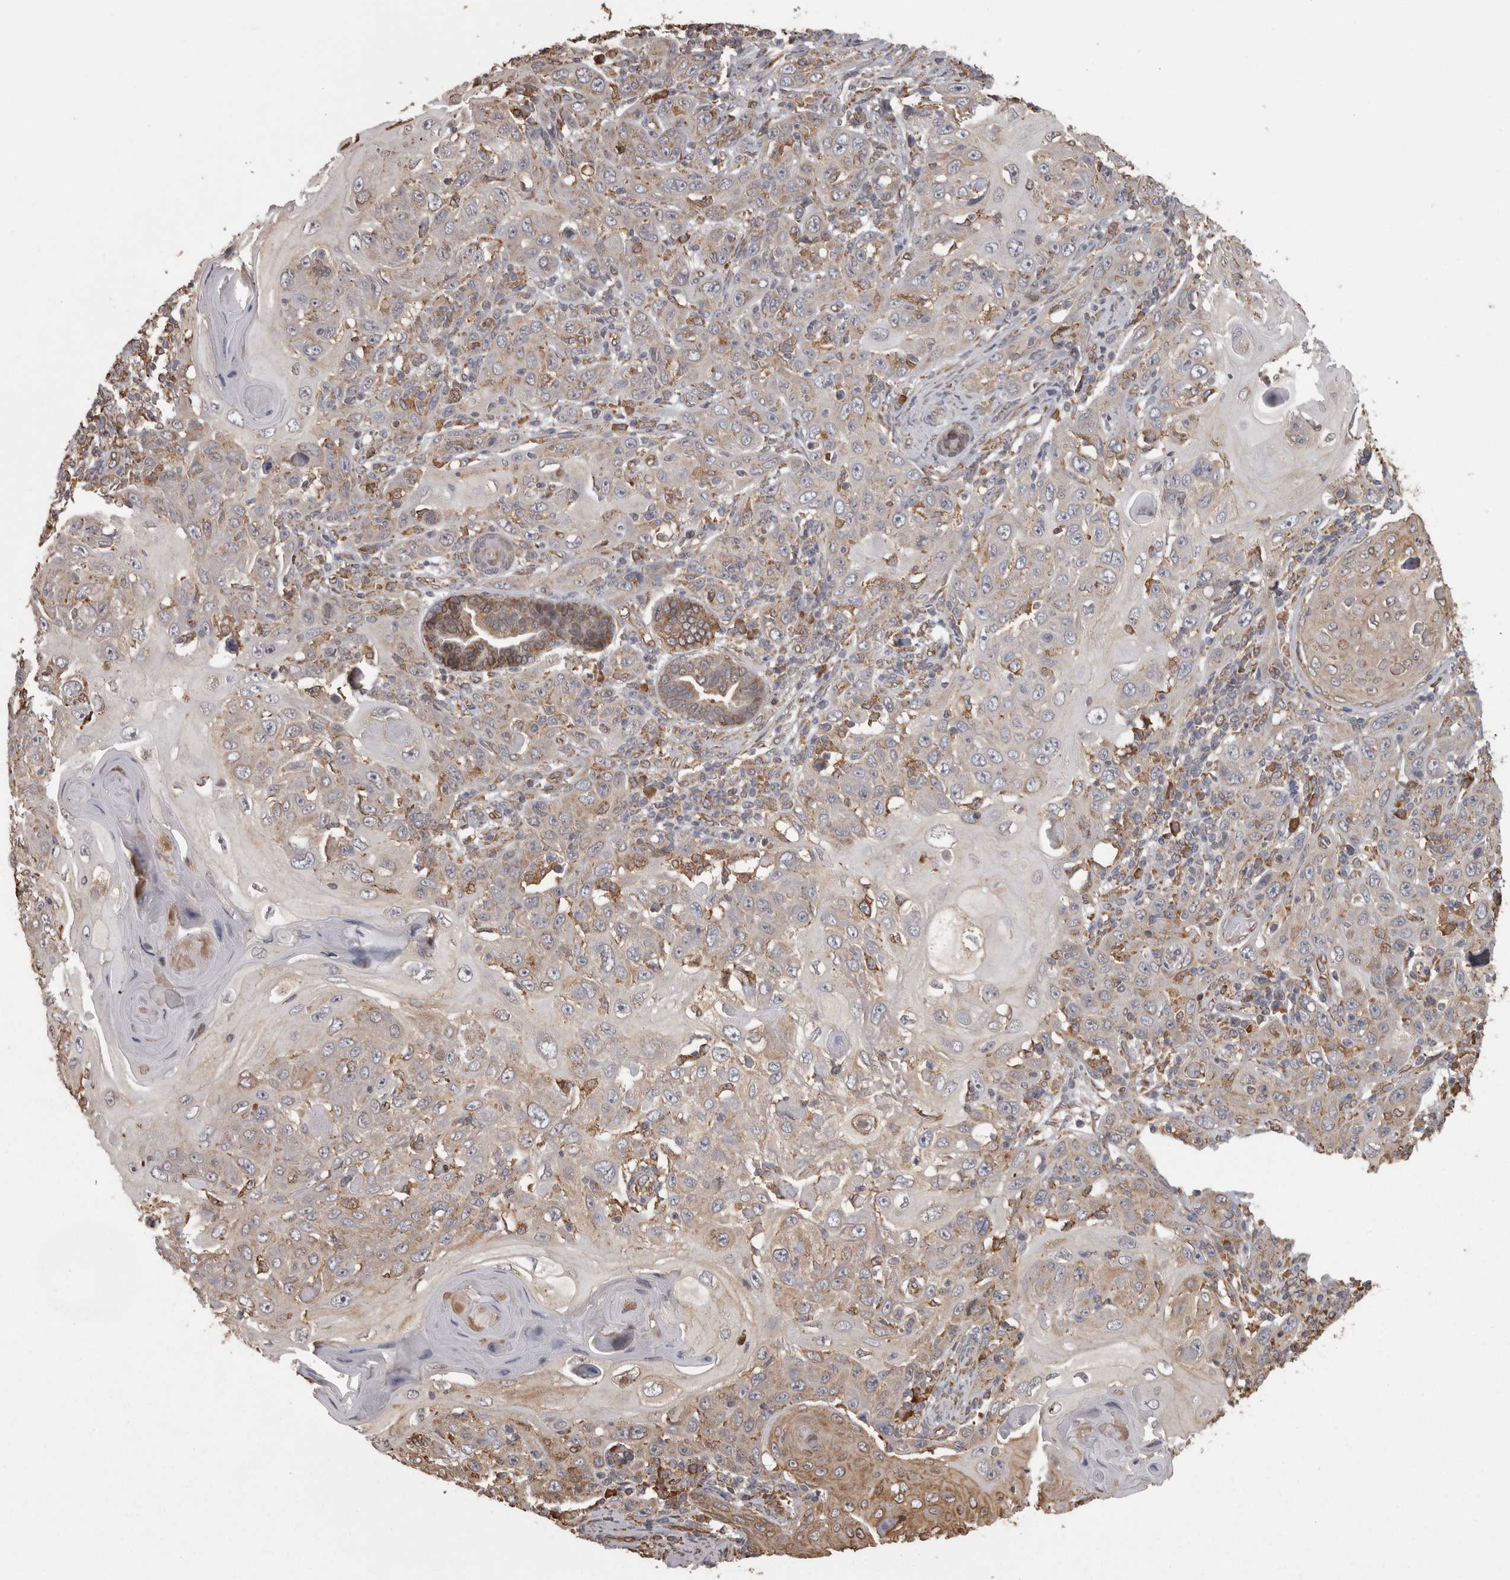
{"staining": {"intensity": "weak", "quantity": "<25%", "location": "cytoplasmic/membranous"}, "tissue": "skin cancer", "cell_type": "Tumor cells", "image_type": "cancer", "snomed": [{"axis": "morphology", "description": "Squamous cell carcinoma, NOS"}, {"axis": "topography", "description": "Skin"}], "caption": "High magnification brightfield microscopy of skin cancer (squamous cell carcinoma) stained with DAB (brown) and counterstained with hematoxylin (blue): tumor cells show no significant staining.", "gene": "PON2", "patient": {"sex": "female", "age": 88}}